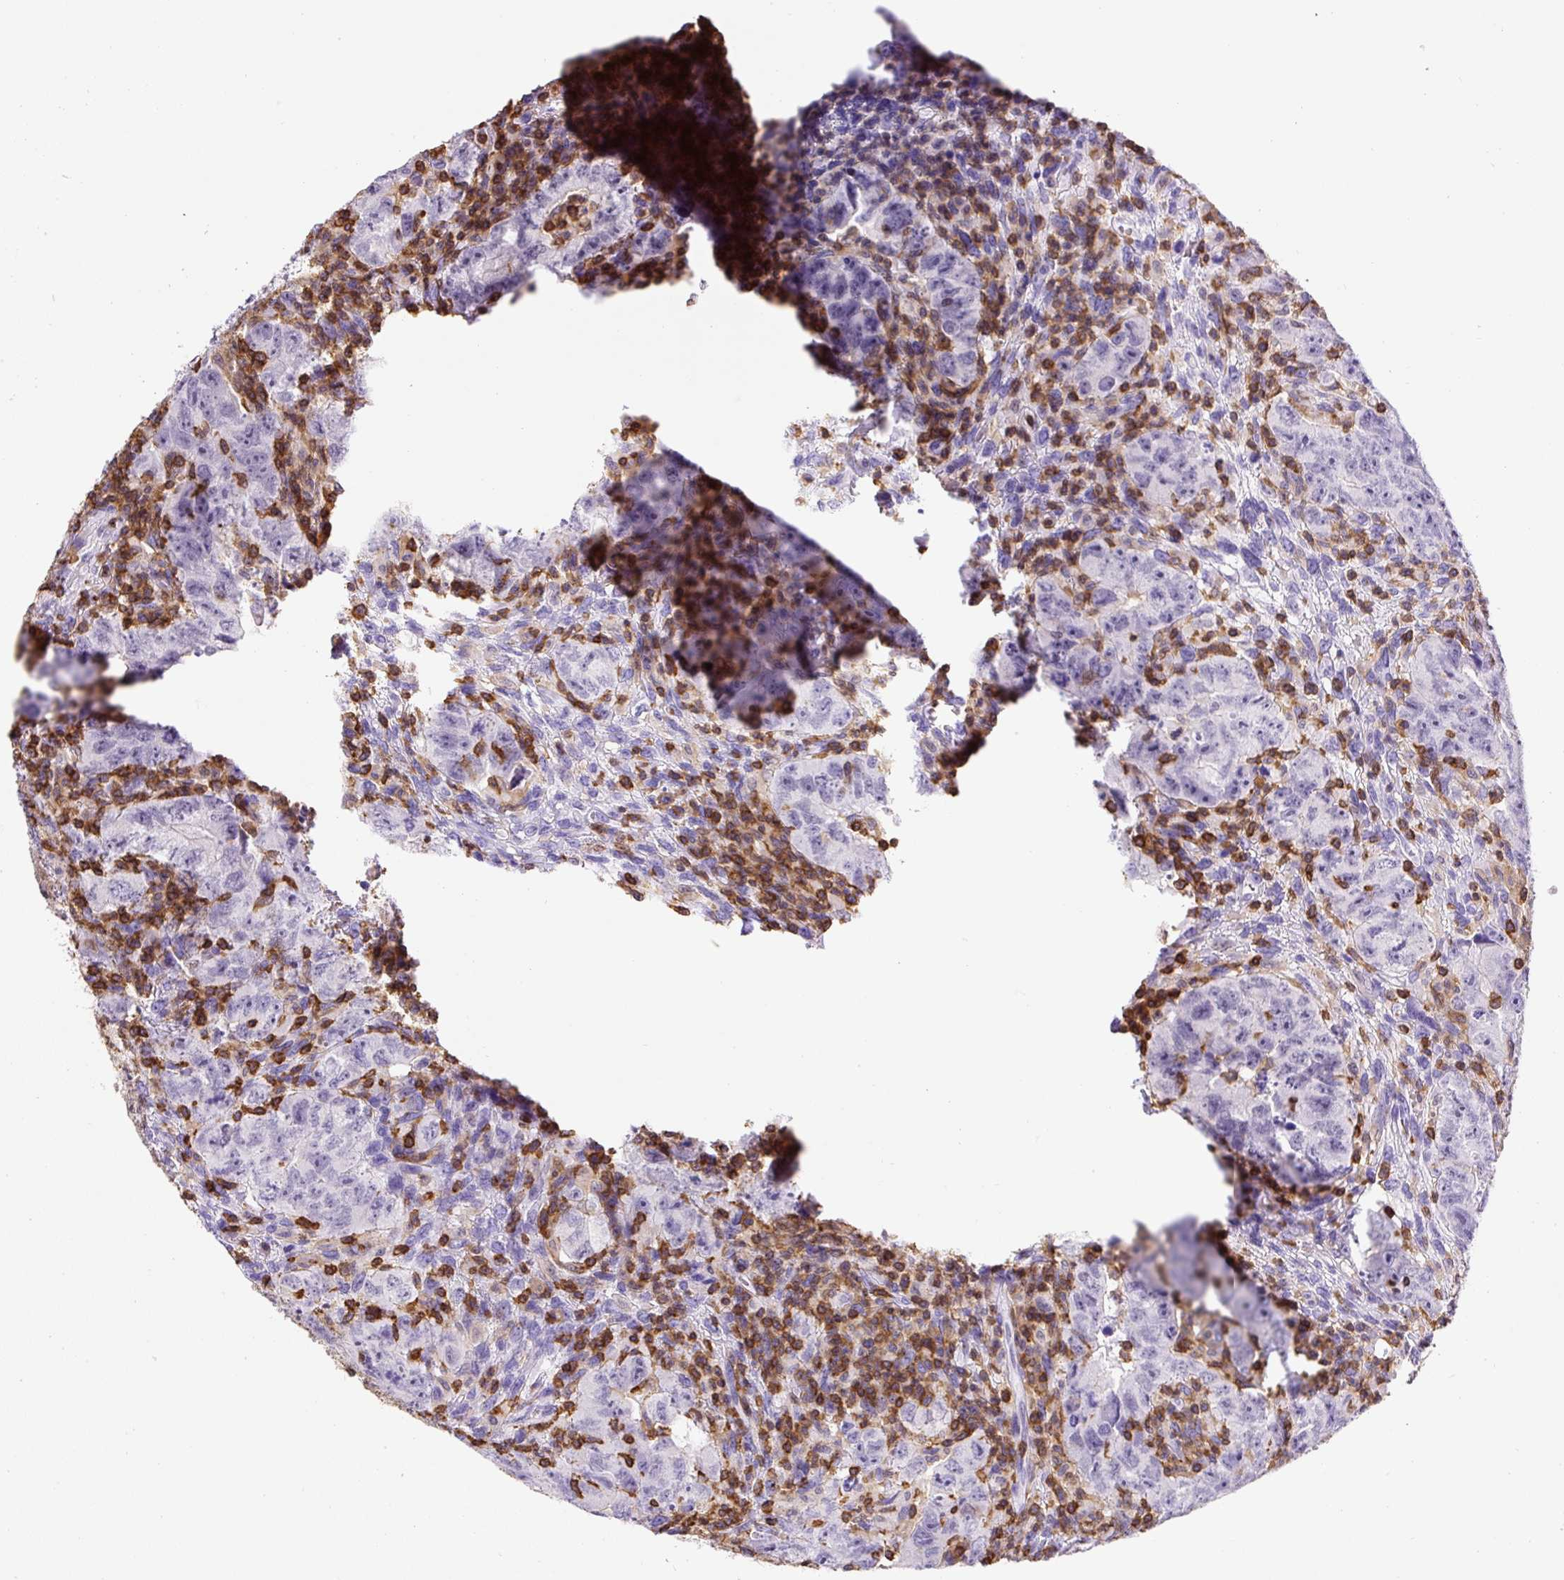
{"staining": {"intensity": "negative", "quantity": "none", "location": "none"}, "tissue": "testis cancer", "cell_type": "Tumor cells", "image_type": "cancer", "snomed": [{"axis": "morphology", "description": "Carcinoma, Embryonal, NOS"}, {"axis": "topography", "description": "Testis"}], "caption": "The photomicrograph shows no staining of tumor cells in testis cancer (embryonal carcinoma).", "gene": "FAM228B", "patient": {"sex": "male", "age": 24}}